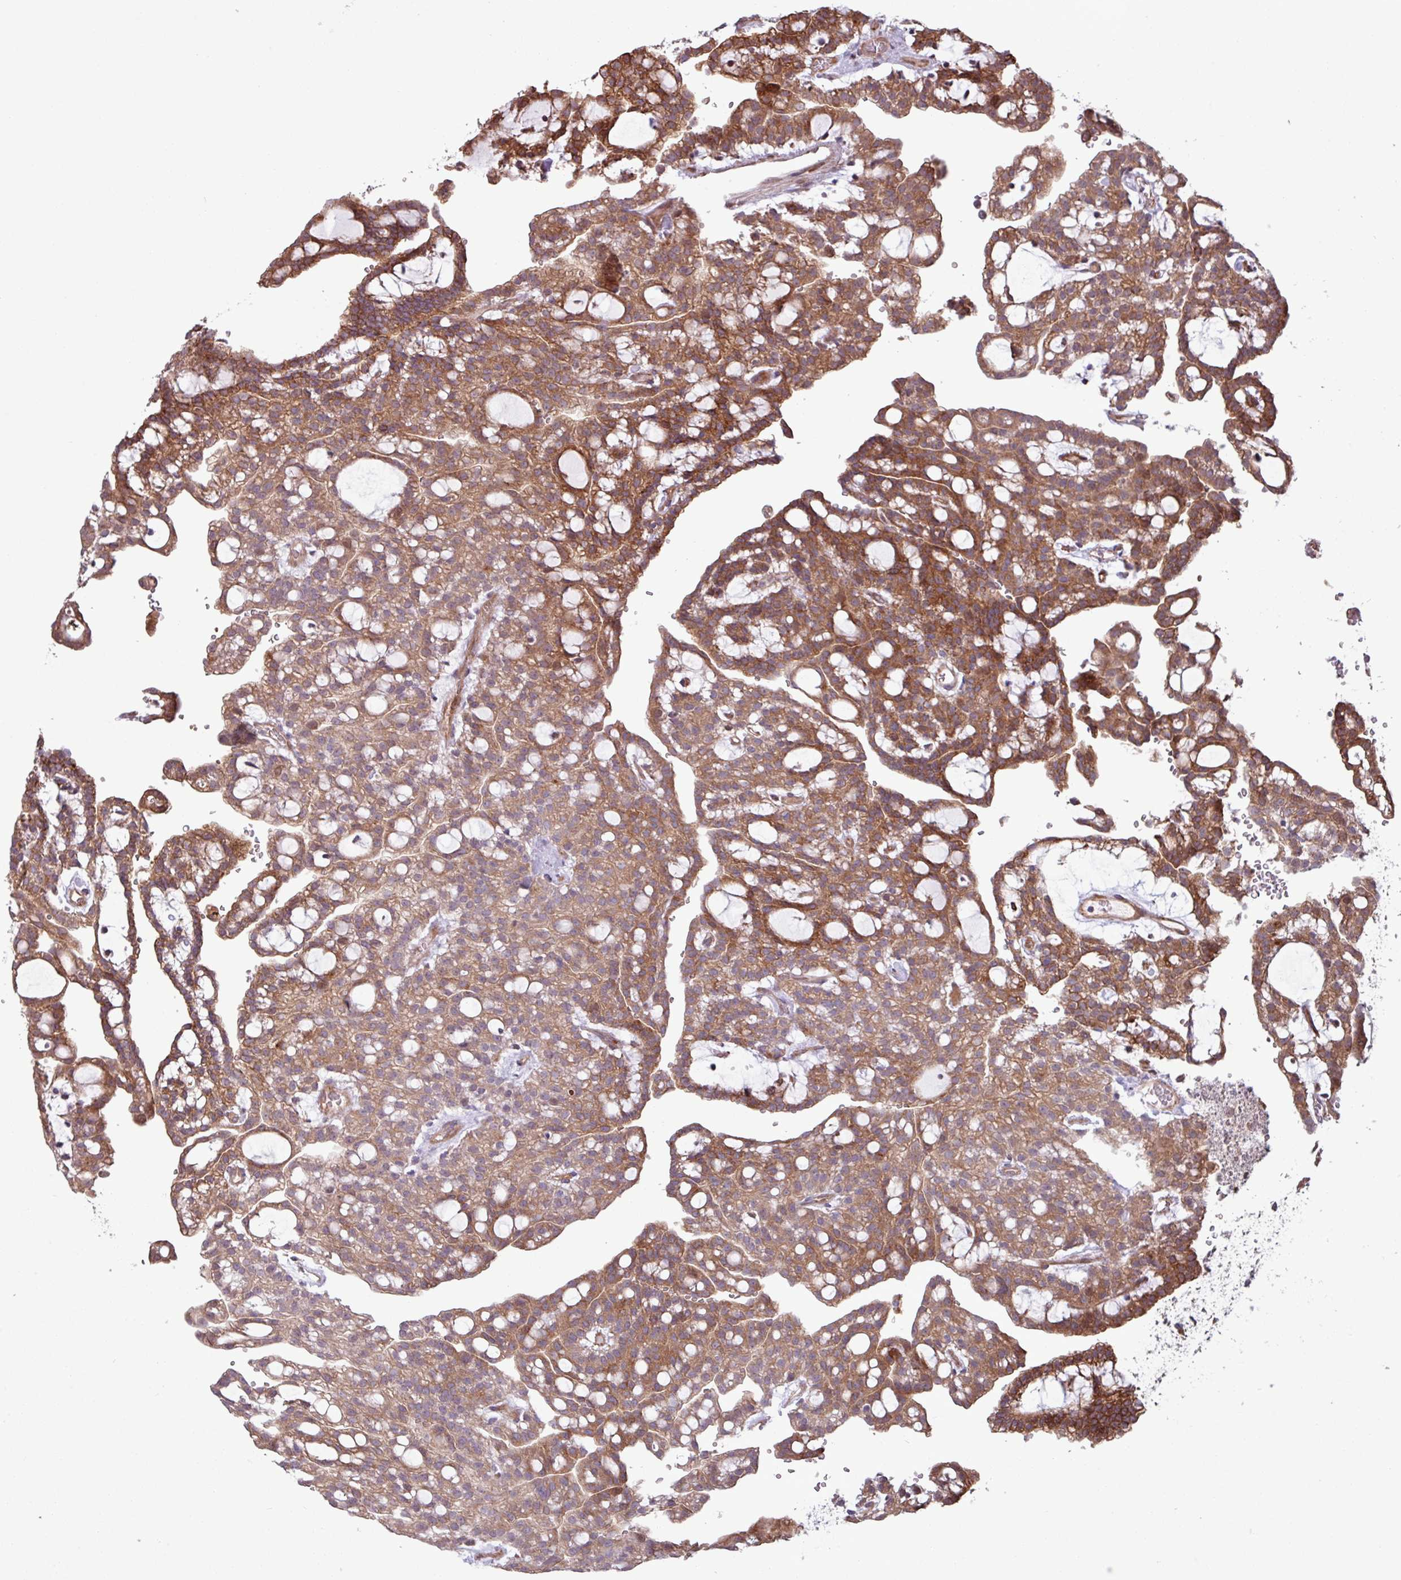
{"staining": {"intensity": "moderate", "quantity": "25%-75%", "location": "cytoplasmic/membranous"}, "tissue": "renal cancer", "cell_type": "Tumor cells", "image_type": "cancer", "snomed": [{"axis": "morphology", "description": "Adenocarcinoma, NOS"}, {"axis": "topography", "description": "Kidney"}], "caption": "Immunohistochemical staining of human renal cancer (adenocarcinoma) exhibits medium levels of moderate cytoplasmic/membranous staining in about 25%-75% of tumor cells. The staining is performed using DAB brown chromogen to label protein expression. The nuclei are counter-stained blue using hematoxylin.", "gene": "PDPR", "patient": {"sex": "male", "age": 63}}